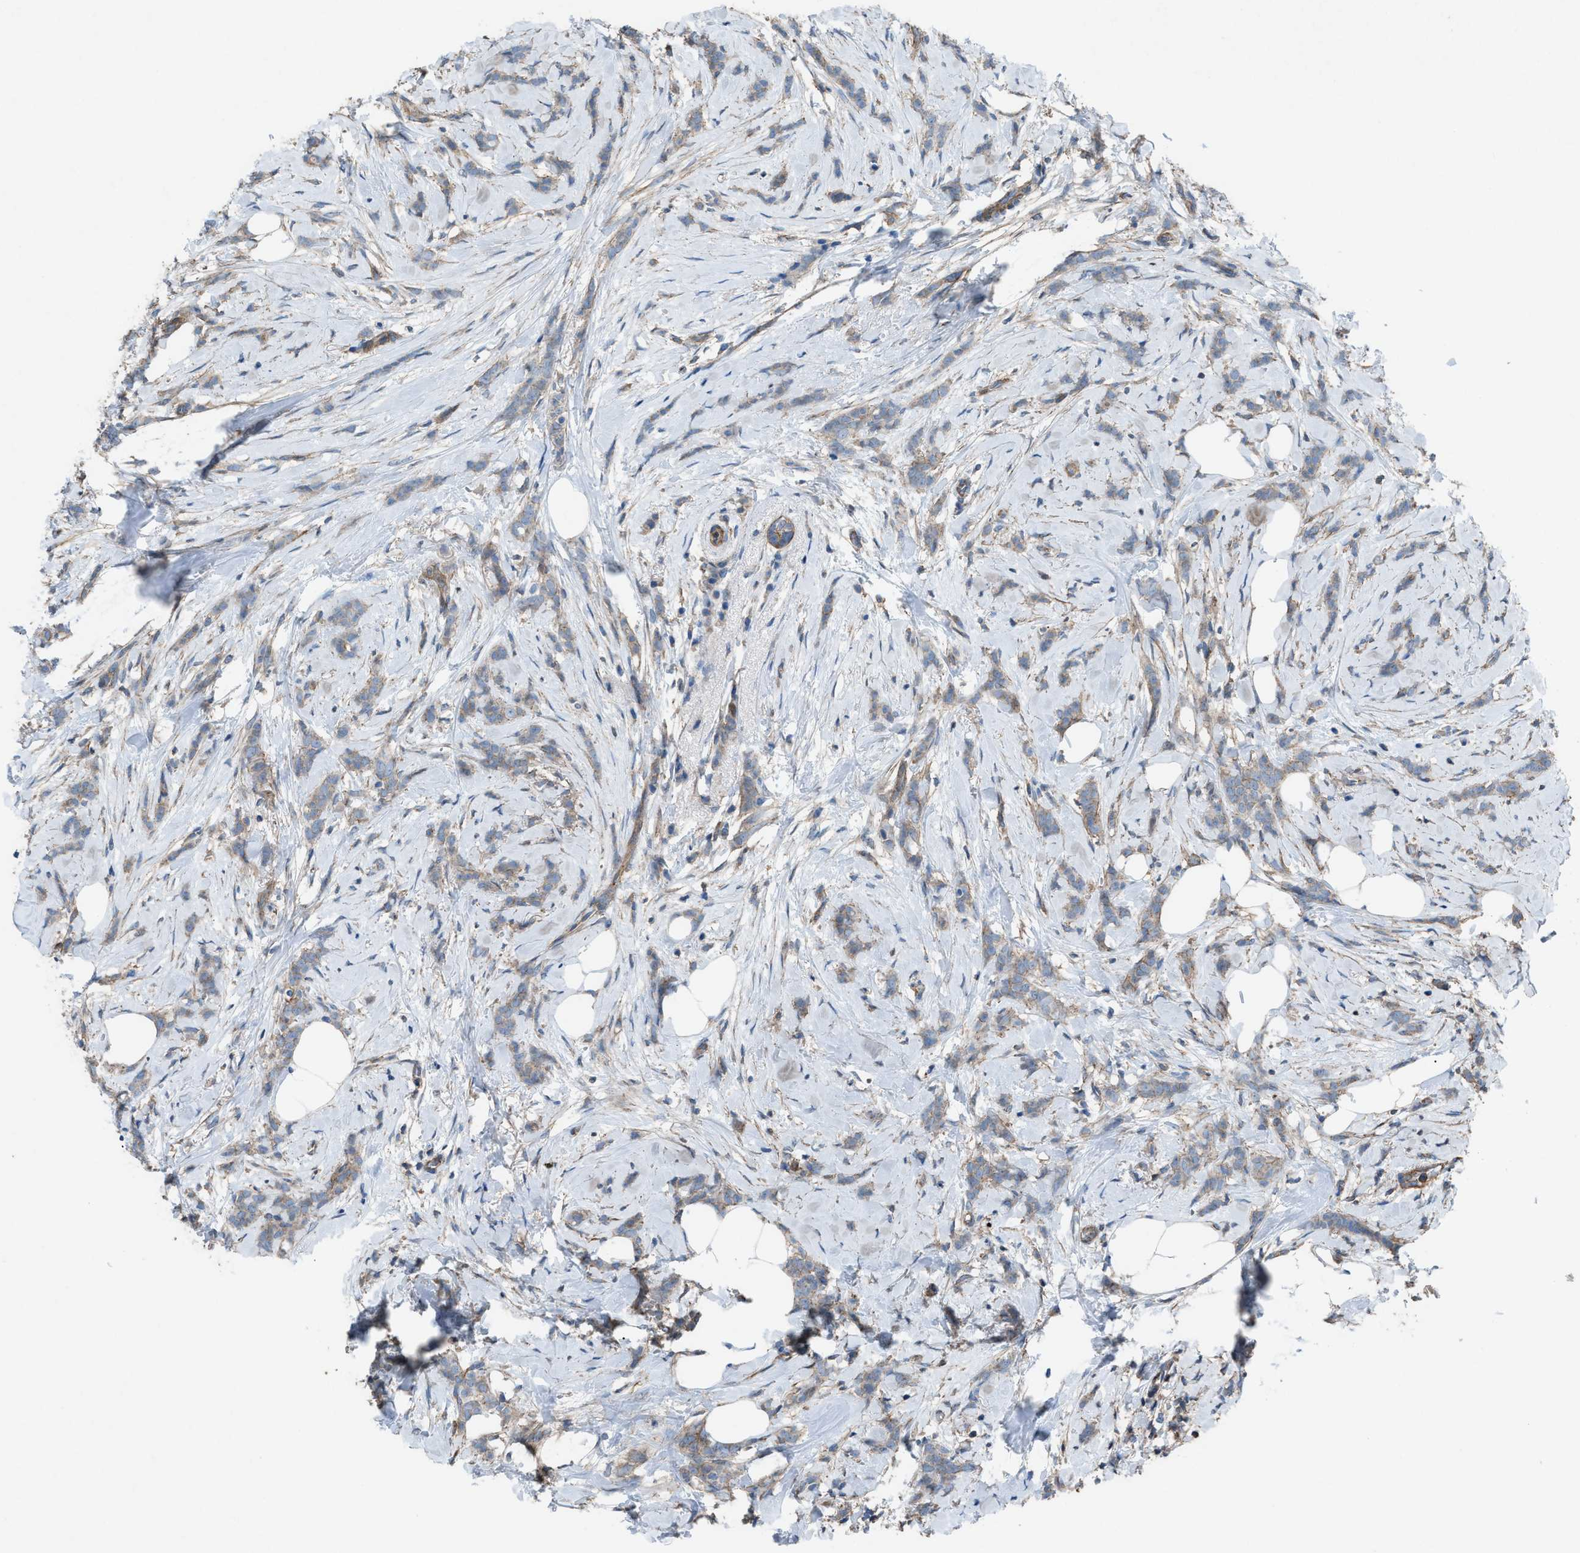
{"staining": {"intensity": "weak", "quantity": "25%-75%", "location": "cytoplasmic/membranous"}, "tissue": "breast cancer", "cell_type": "Tumor cells", "image_type": "cancer", "snomed": [{"axis": "morphology", "description": "Lobular carcinoma, in situ"}, {"axis": "morphology", "description": "Lobular carcinoma"}, {"axis": "topography", "description": "Breast"}], "caption": "A micrograph of human breast lobular carcinoma in situ stained for a protein demonstrates weak cytoplasmic/membranous brown staining in tumor cells. (Brightfield microscopy of DAB IHC at high magnification).", "gene": "NCK2", "patient": {"sex": "female", "age": 41}}